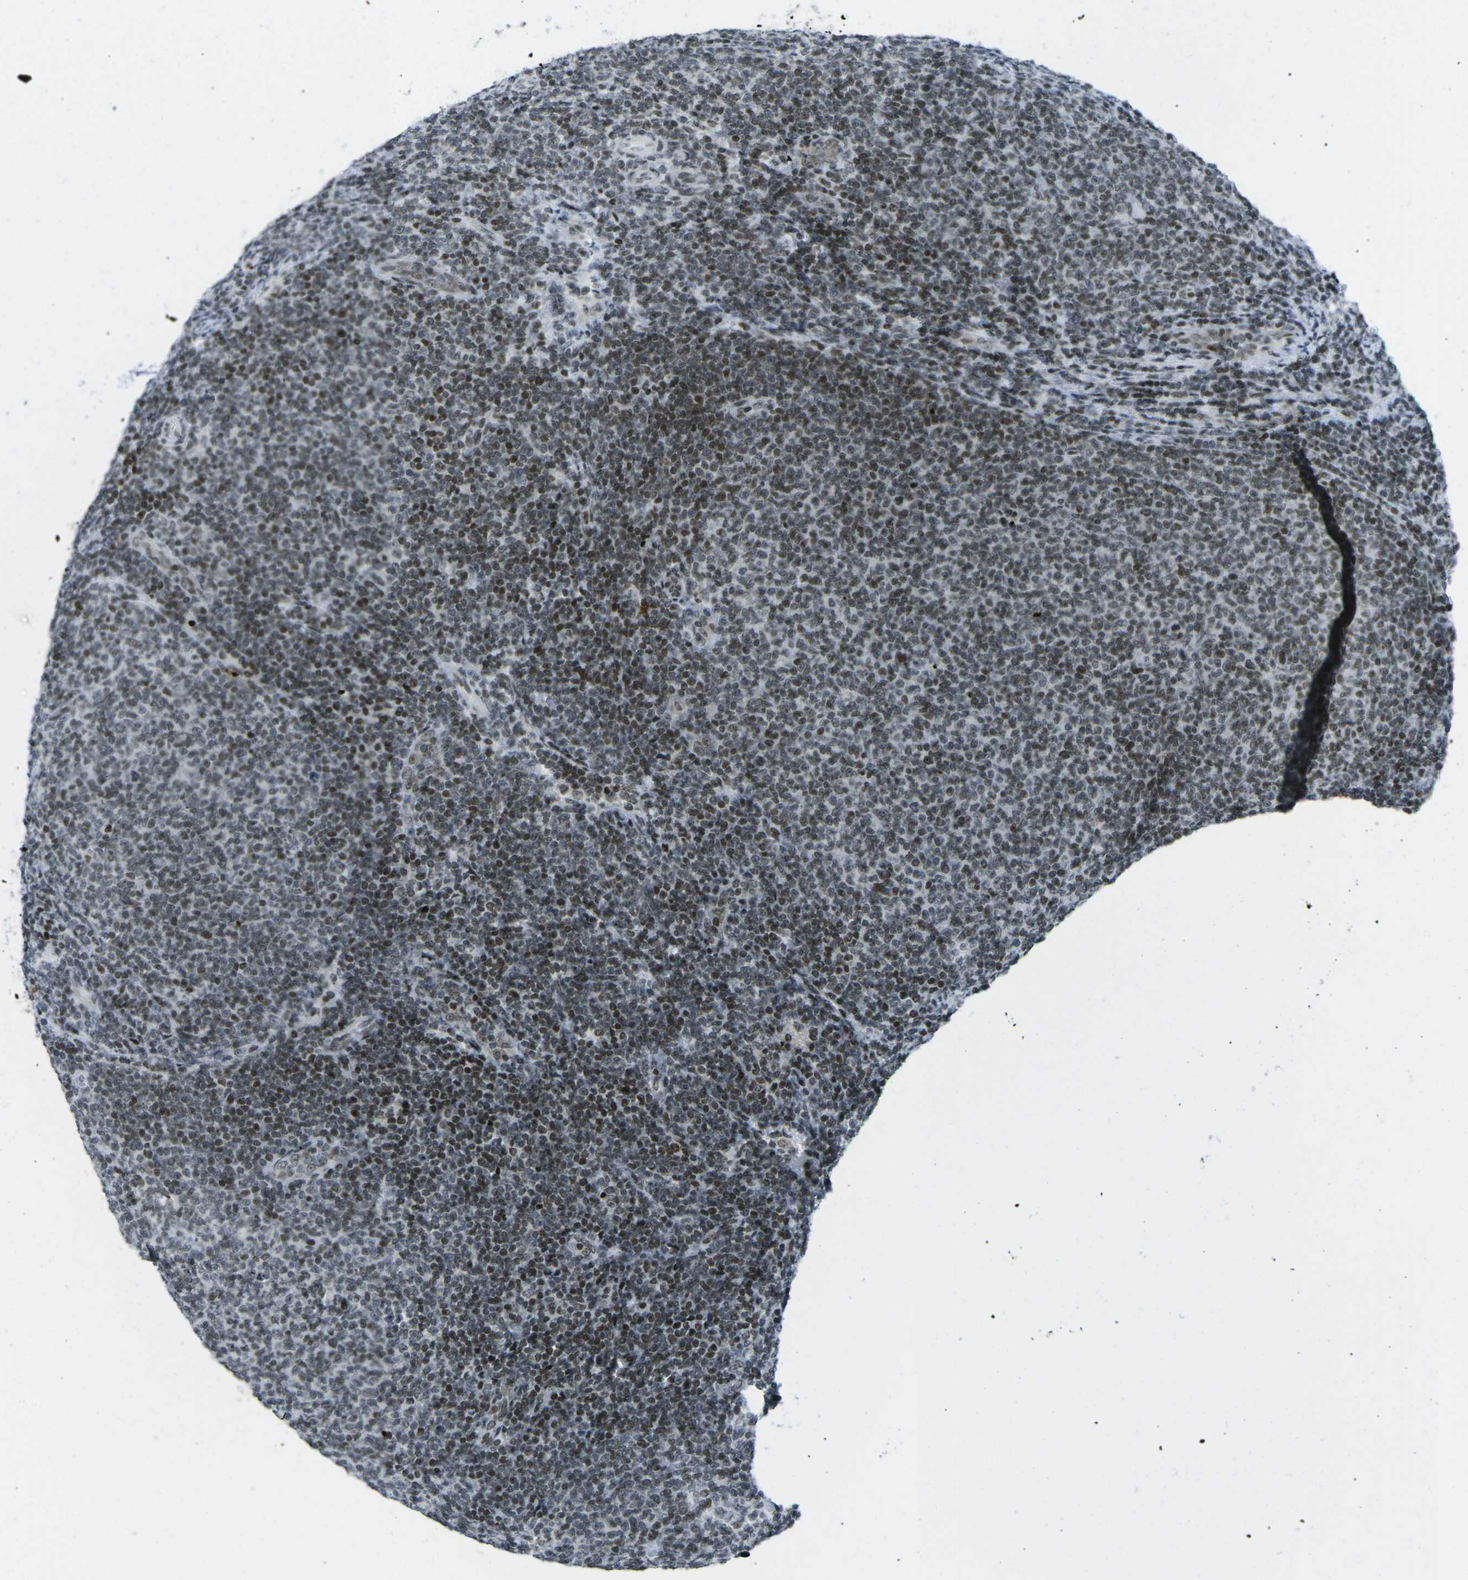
{"staining": {"intensity": "strong", "quantity": "25%-75%", "location": "nuclear"}, "tissue": "lymphoma", "cell_type": "Tumor cells", "image_type": "cancer", "snomed": [{"axis": "morphology", "description": "Malignant lymphoma, non-Hodgkin's type, Low grade"}, {"axis": "topography", "description": "Lymph node"}], "caption": "Lymphoma stained for a protein (brown) shows strong nuclear positive staining in about 25%-75% of tumor cells.", "gene": "EME1", "patient": {"sex": "male", "age": 66}}